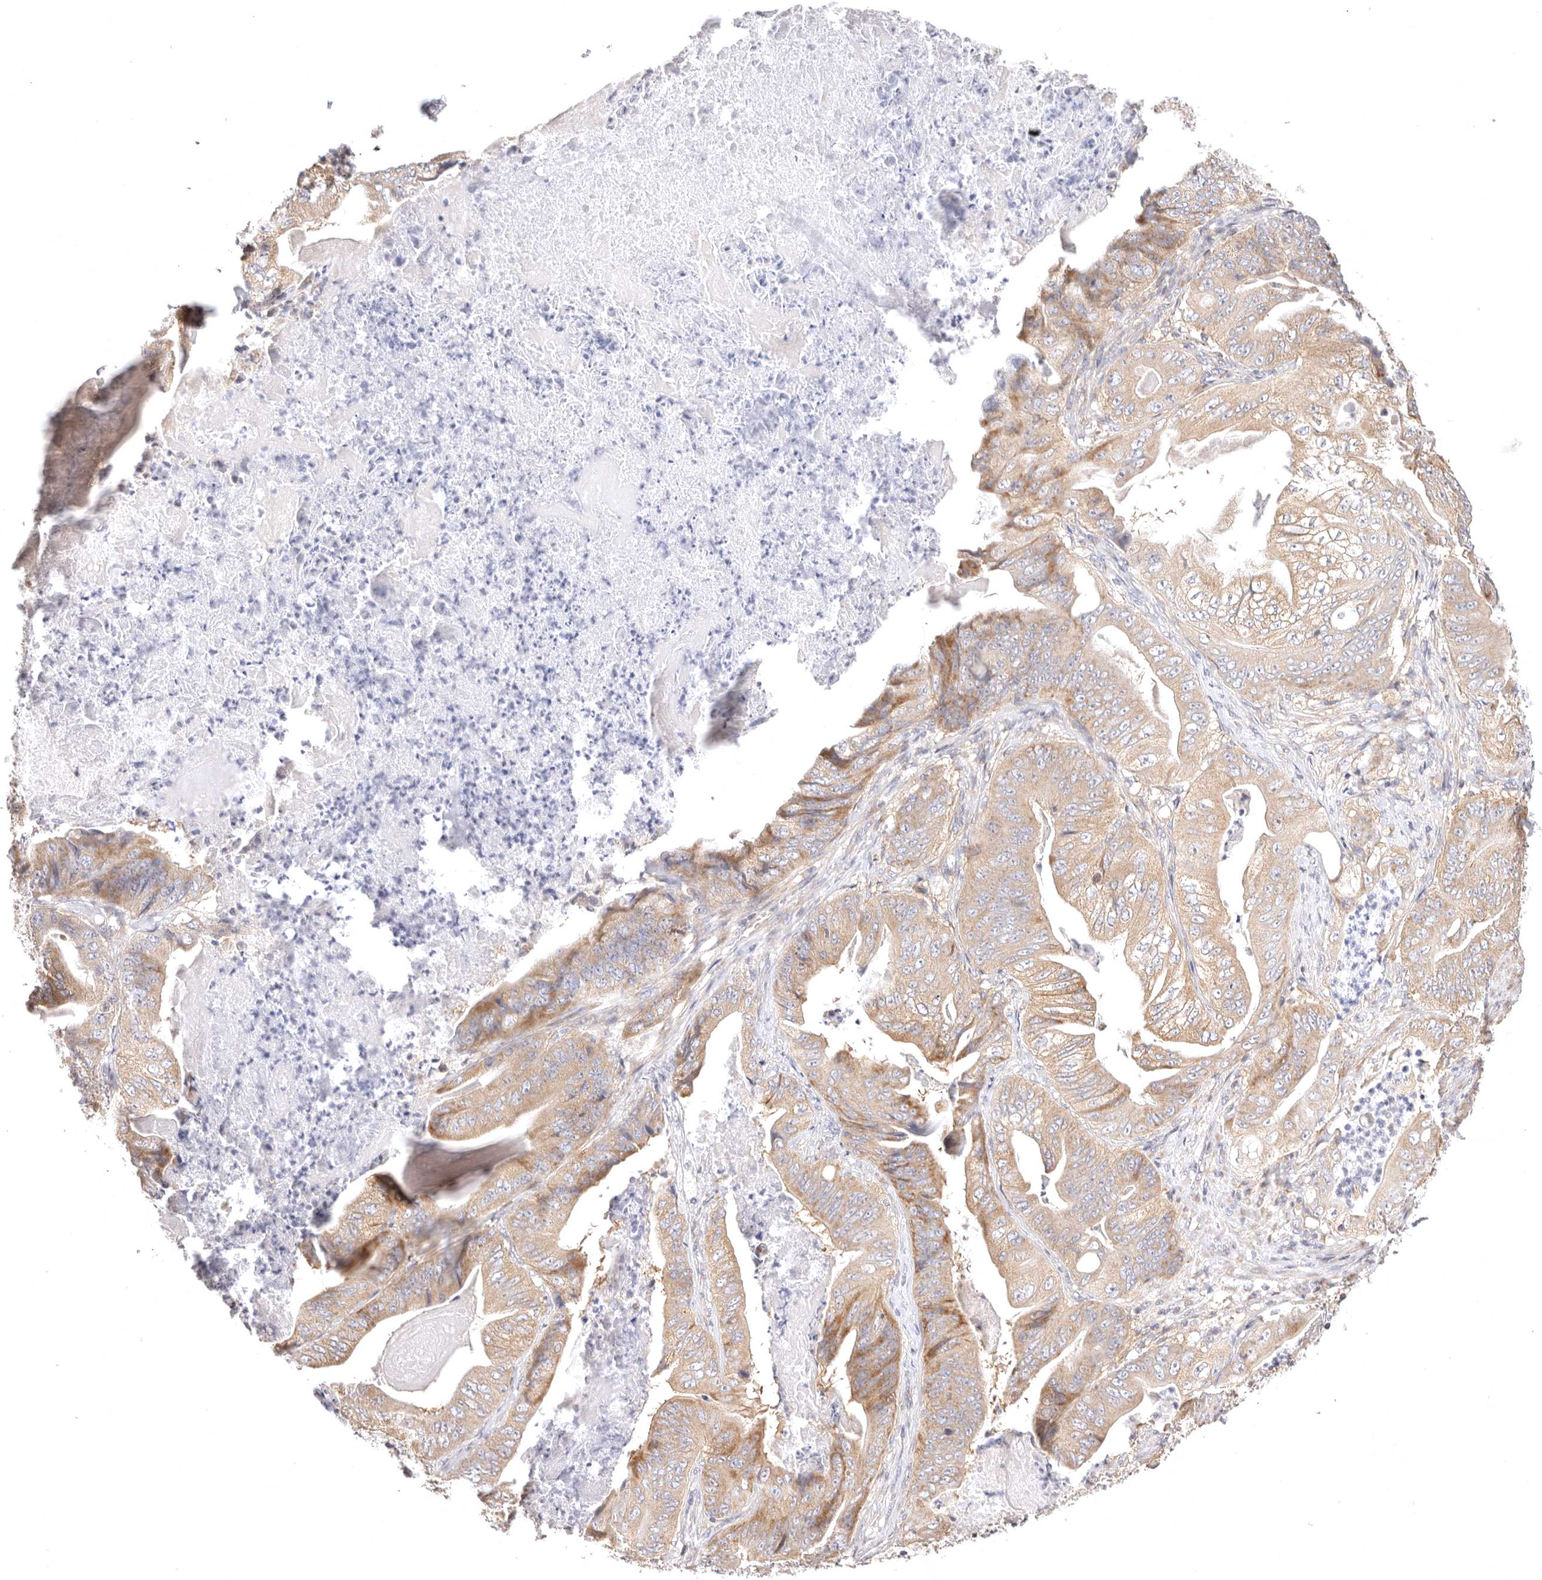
{"staining": {"intensity": "moderate", "quantity": ">75%", "location": "cytoplasmic/membranous"}, "tissue": "stomach cancer", "cell_type": "Tumor cells", "image_type": "cancer", "snomed": [{"axis": "morphology", "description": "Adenocarcinoma, NOS"}, {"axis": "topography", "description": "Stomach"}], "caption": "About >75% of tumor cells in human stomach cancer (adenocarcinoma) exhibit moderate cytoplasmic/membranous protein positivity as visualized by brown immunohistochemical staining.", "gene": "KCMF1", "patient": {"sex": "female", "age": 73}}